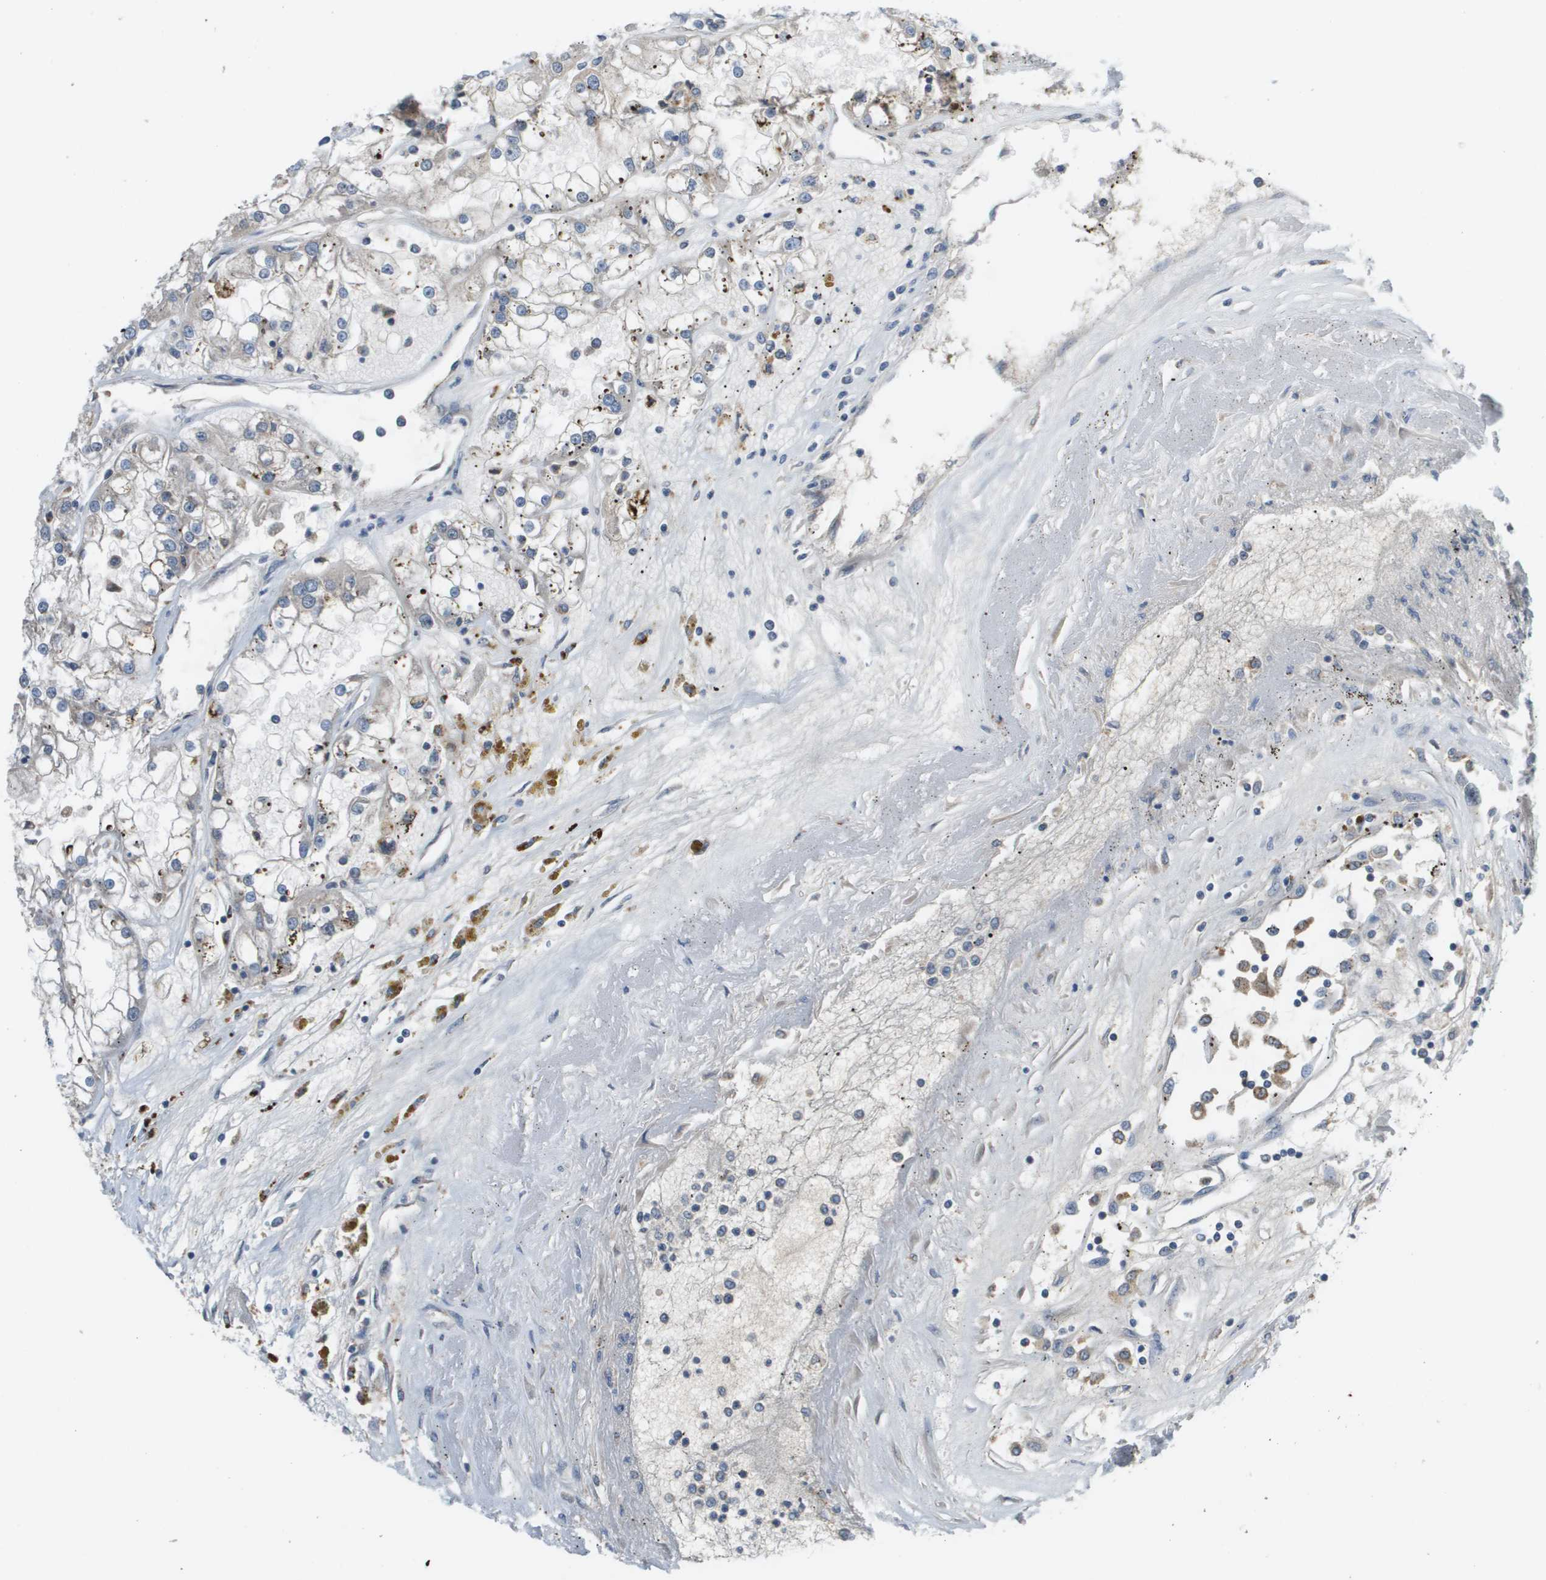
{"staining": {"intensity": "negative", "quantity": "none", "location": "none"}, "tissue": "renal cancer", "cell_type": "Tumor cells", "image_type": "cancer", "snomed": [{"axis": "morphology", "description": "Adenocarcinoma, NOS"}, {"axis": "topography", "description": "Kidney"}], "caption": "Renal cancer was stained to show a protein in brown. There is no significant positivity in tumor cells.", "gene": "SLC25A20", "patient": {"sex": "female", "age": 52}}